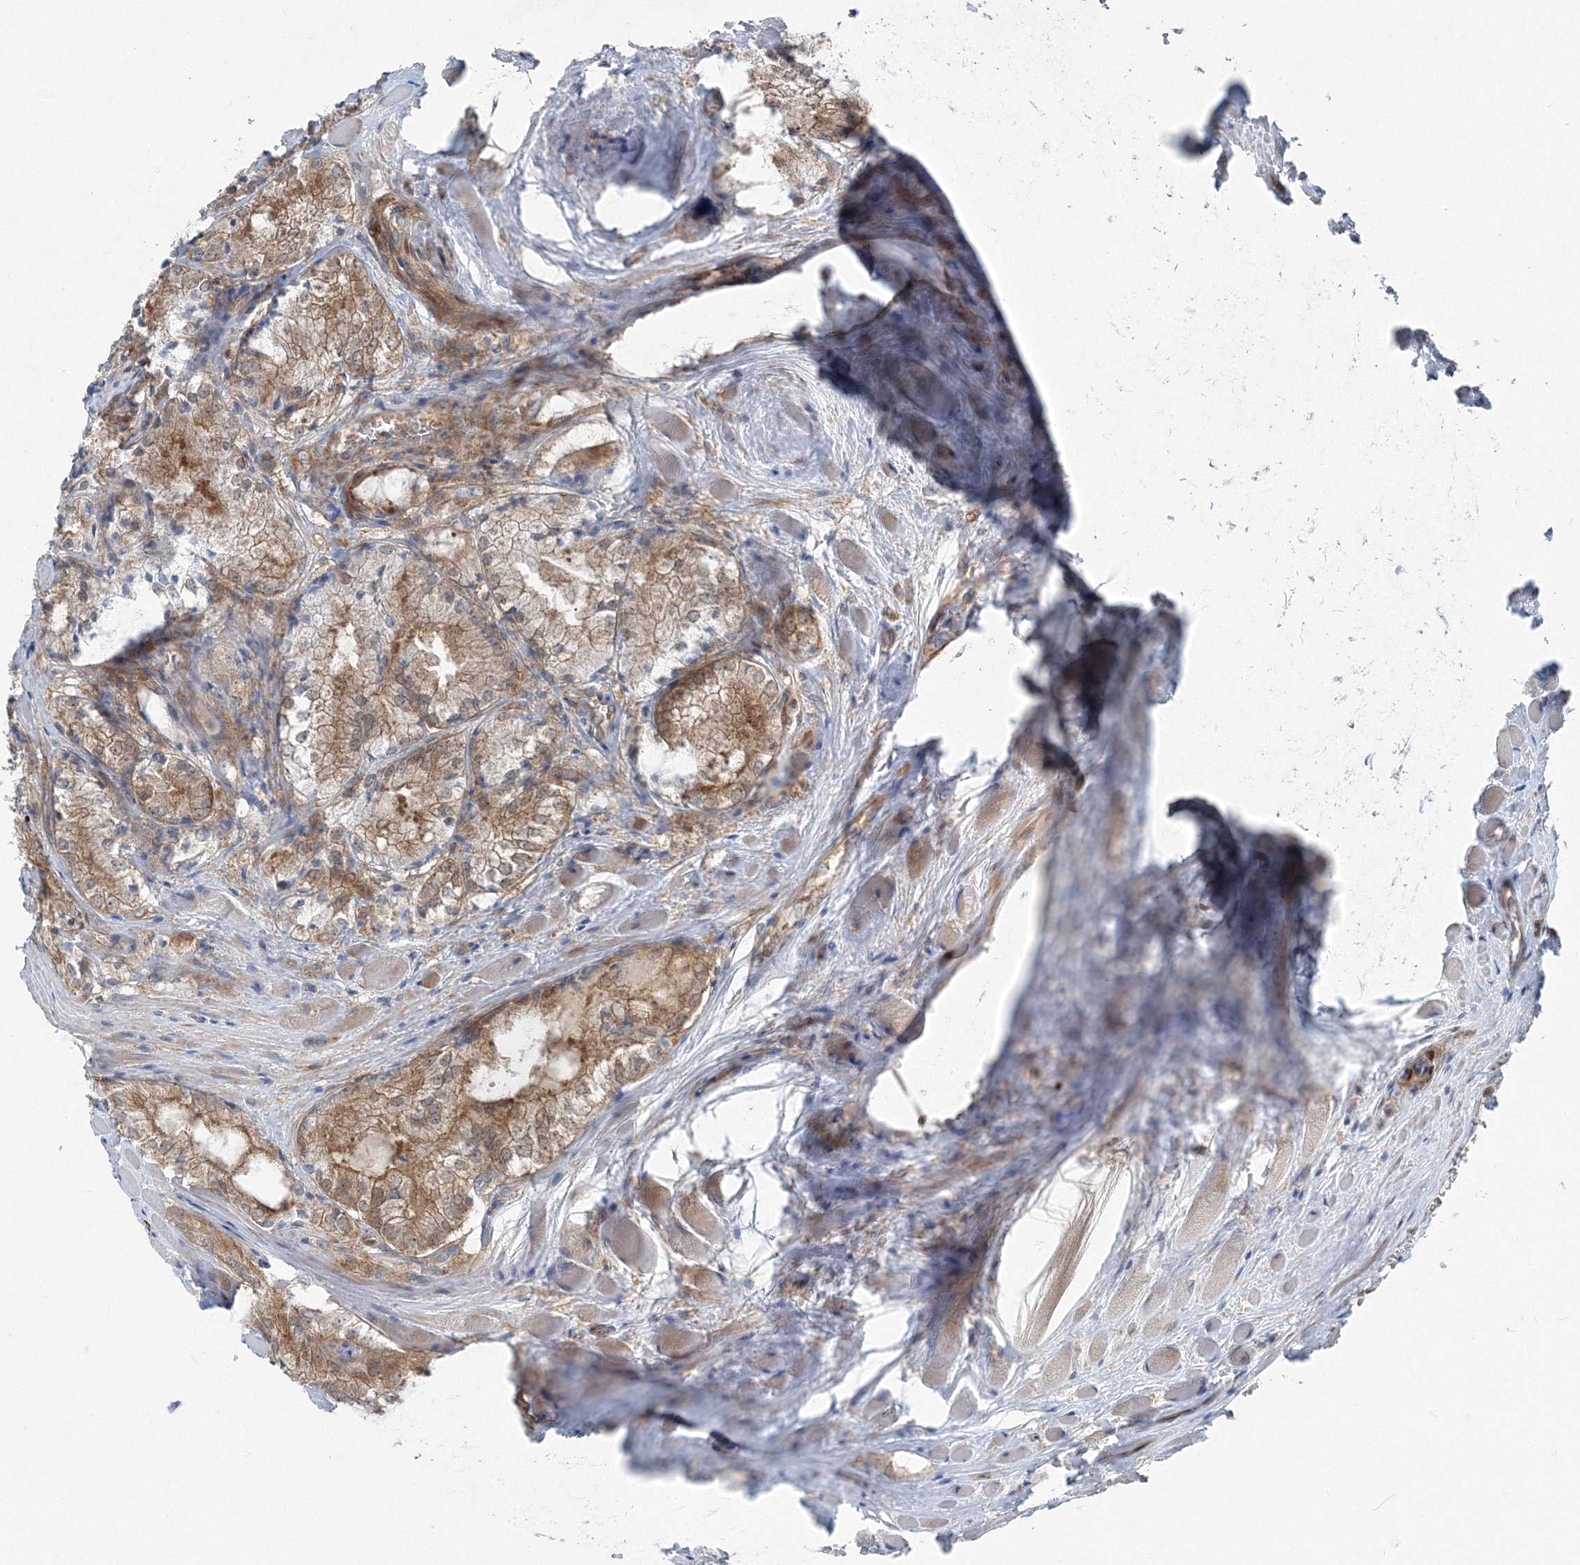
{"staining": {"intensity": "moderate", "quantity": ">75%", "location": "cytoplasmic/membranous"}, "tissue": "prostate cancer", "cell_type": "Tumor cells", "image_type": "cancer", "snomed": [{"axis": "morphology", "description": "Adenocarcinoma, Low grade"}, {"axis": "topography", "description": "Prostate"}], "caption": "Immunohistochemical staining of human prostate adenocarcinoma (low-grade) exhibits medium levels of moderate cytoplasmic/membranous staining in about >75% of tumor cells.", "gene": "TPRKB", "patient": {"sex": "male", "age": 67}}